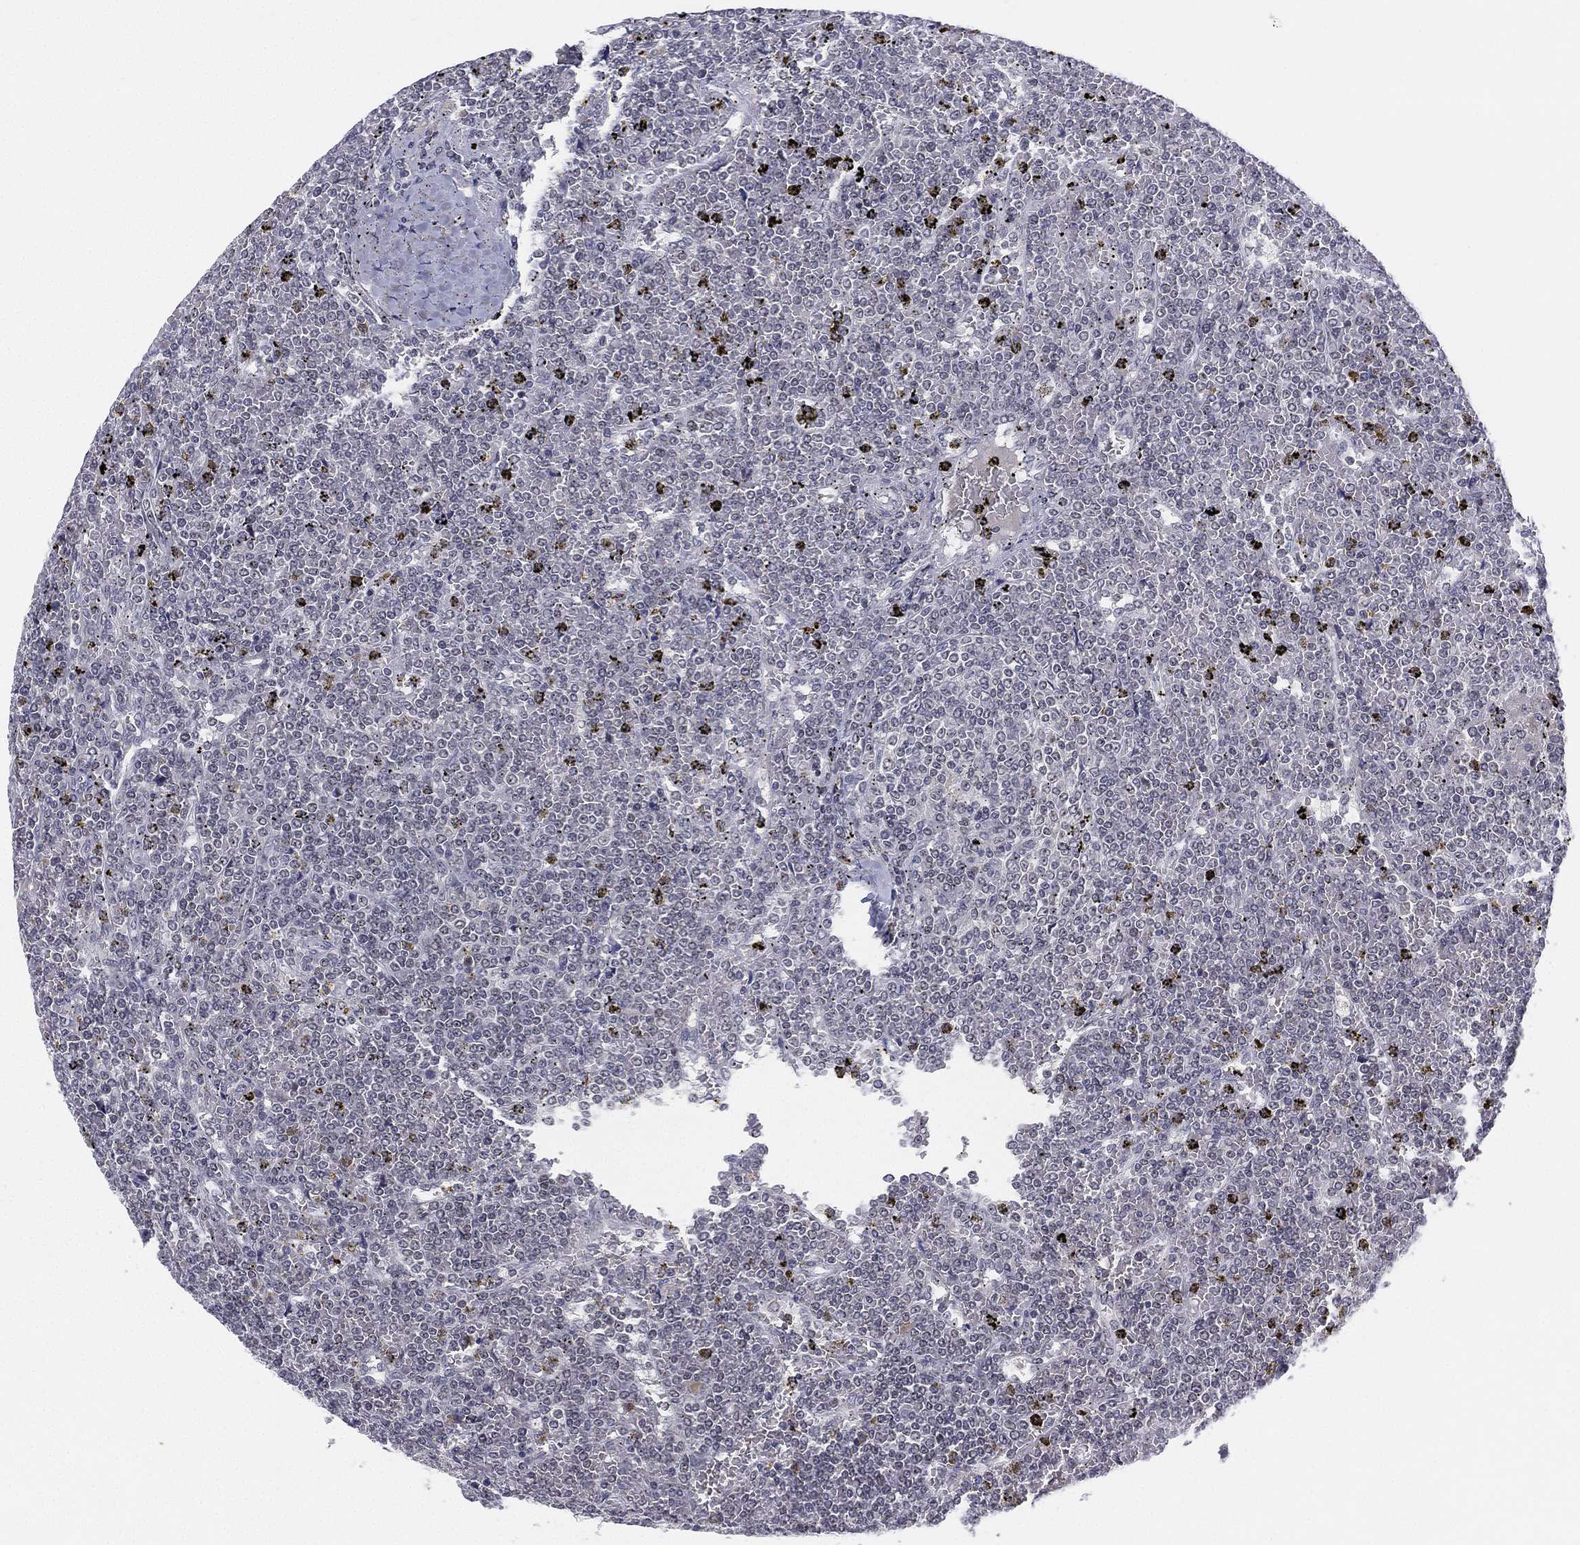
{"staining": {"intensity": "negative", "quantity": "none", "location": "none"}, "tissue": "lymphoma", "cell_type": "Tumor cells", "image_type": "cancer", "snomed": [{"axis": "morphology", "description": "Malignant lymphoma, non-Hodgkin's type, Low grade"}, {"axis": "topography", "description": "Spleen"}], "caption": "Tumor cells show no significant protein staining in low-grade malignant lymphoma, non-Hodgkin's type.", "gene": "MS4A8", "patient": {"sex": "female", "age": 19}}